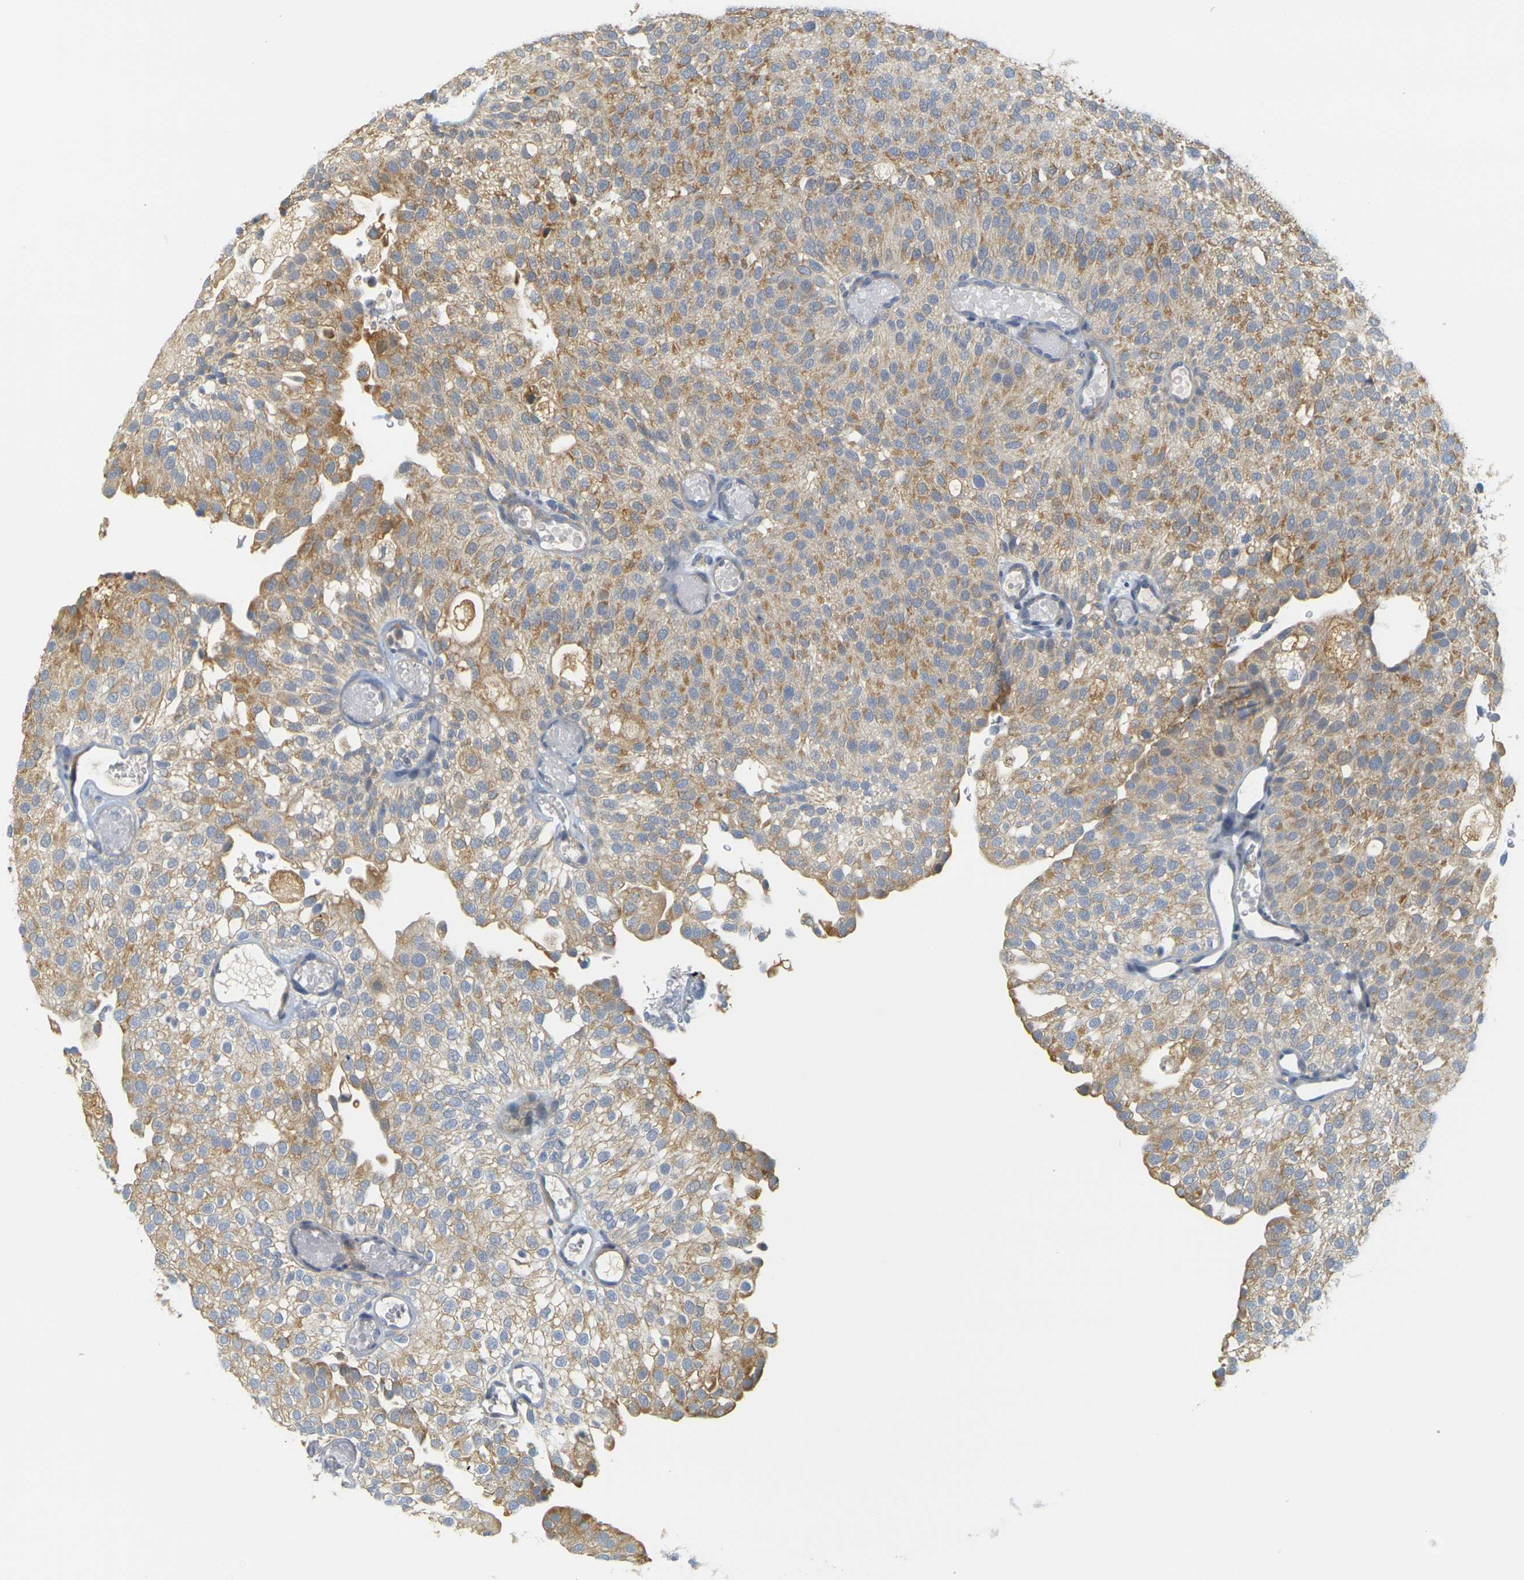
{"staining": {"intensity": "moderate", "quantity": ">75%", "location": "cytoplasmic/membranous"}, "tissue": "urothelial cancer", "cell_type": "Tumor cells", "image_type": "cancer", "snomed": [{"axis": "morphology", "description": "Urothelial carcinoma, Low grade"}, {"axis": "topography", "description": "Urinary bladder"}], "caption": "A medium amount of moderate cytoplasmic/membranous staining is seen in about >75% of tumor cells in low-grade urothelial carcinoma tissue. Immunohistochemistry (ihc) stains the protein of interest in brown and the nuclei are stained blue.", "gene": "GDAP1", "patient": {"sex": "male", "age": 78}}